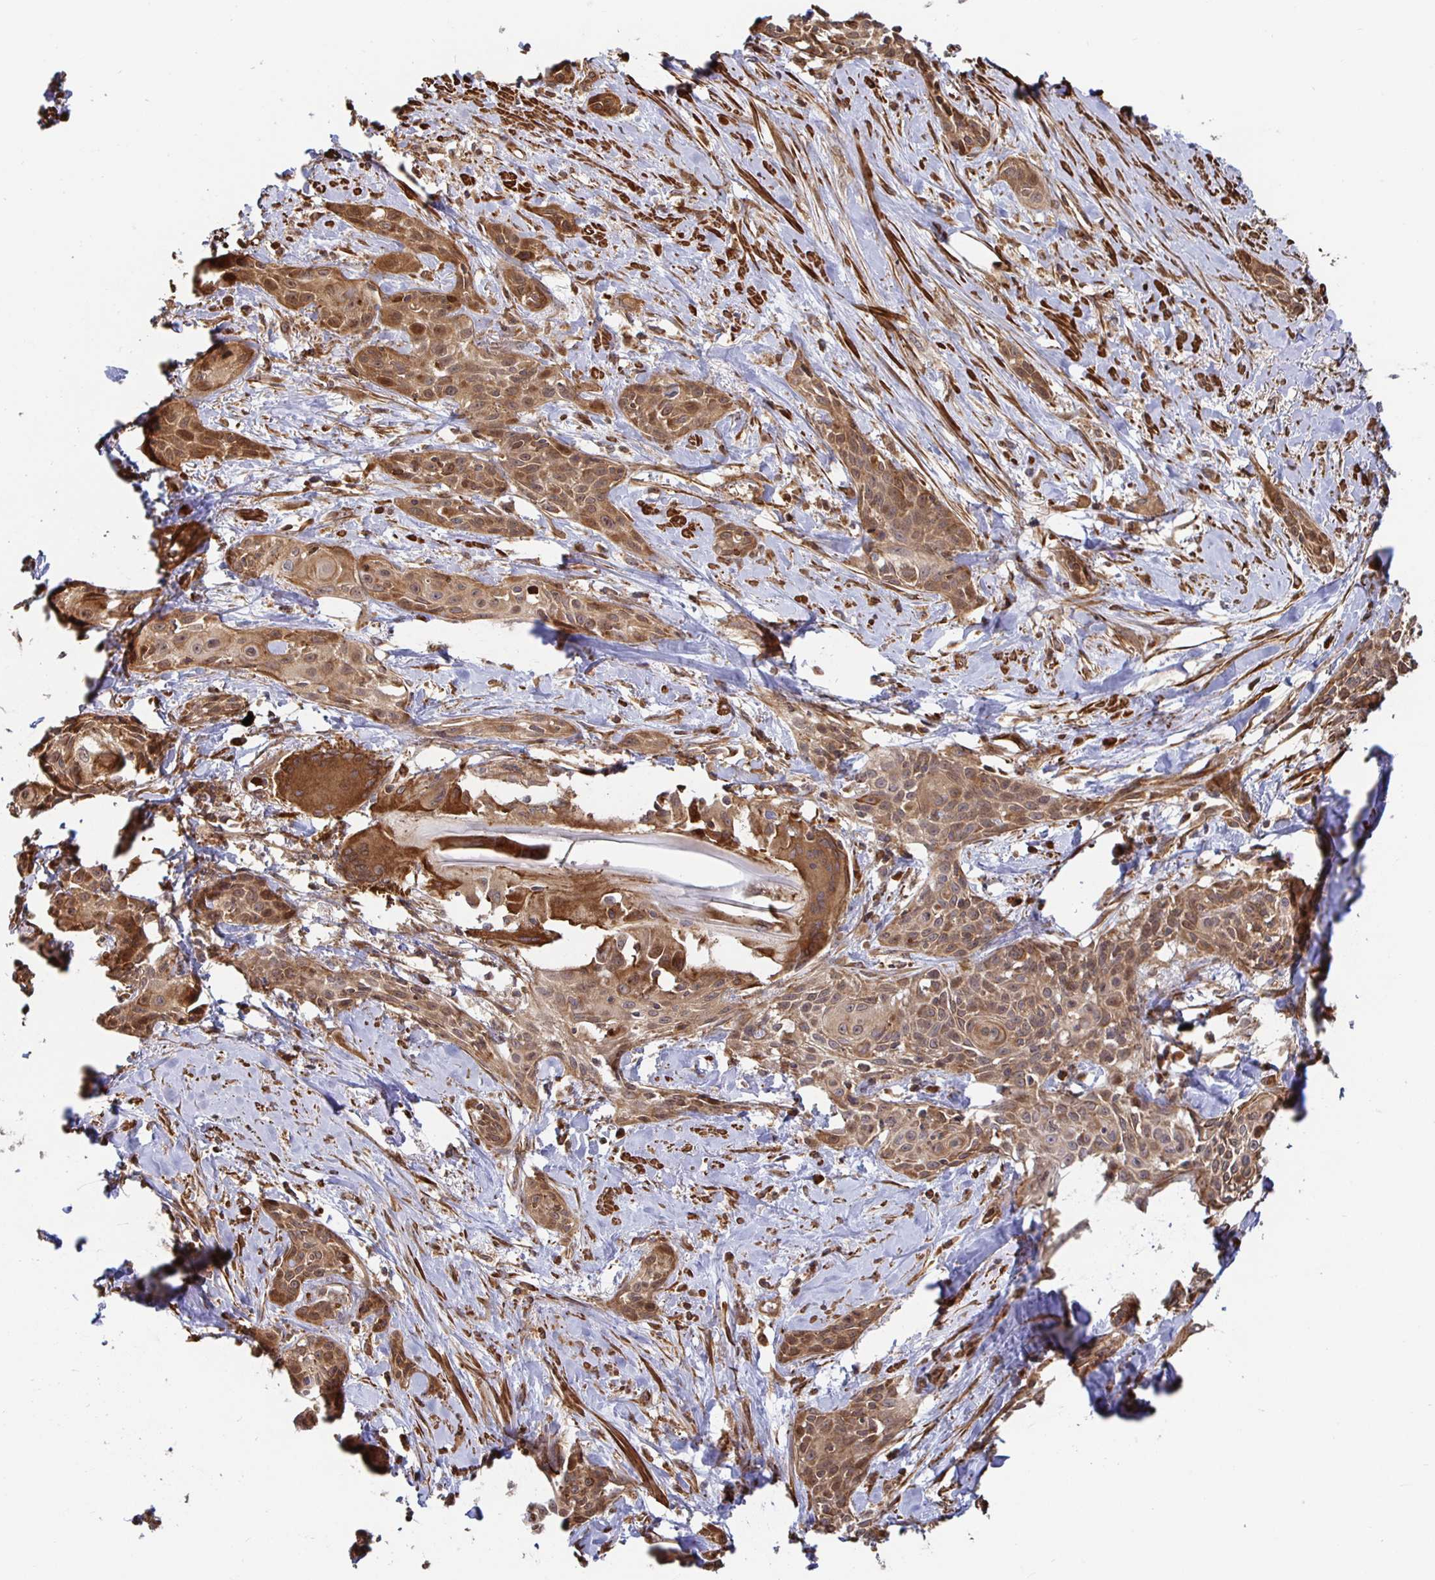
{"staining": {"intensity": "moderate", "quantity": ">75%", "location": "cytoplasmic/membranous,nuclear"}, "tissue": "skin cancer", "cell_type": "Tumor cells", "image_type": "cancer", "snomed": [{"axis": "morphology", "description": "Squamous cell carcinoma, NOS"}, {"axis": "topography", "description": "Skin"}, {"axis": "topography", "description": "Anal"}], "caption": "Immunohistochemical staining of human squamous cell carcinoma (skin) exhibits moderate cytoplasmic/membranous and nuclear protein expression in approximately >75% of tumor cells.", "gene": "STRAP", "patient": {"sex": "male", "age": 64}}